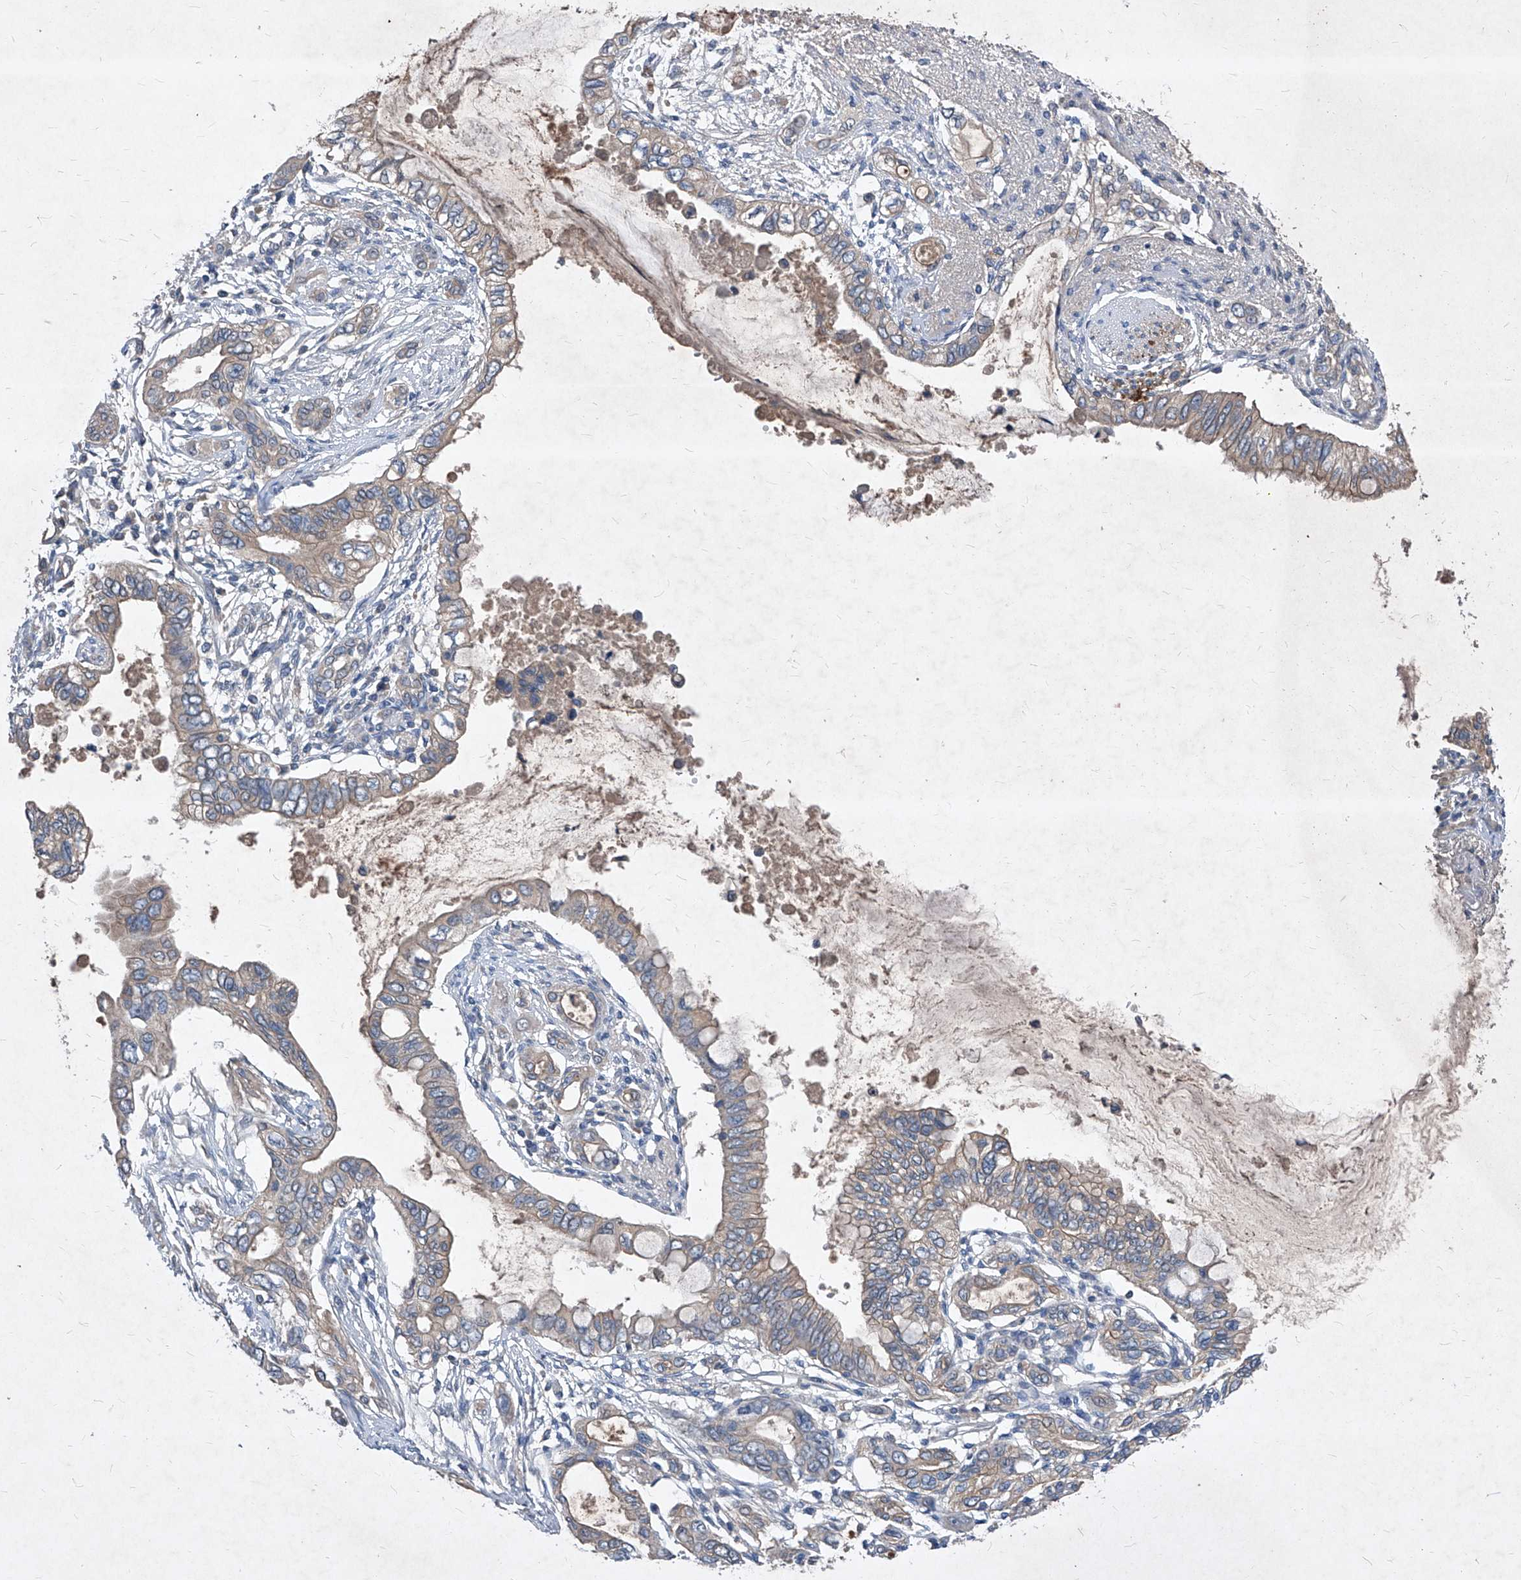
{"staining": {"intensity": "weak", "quantity": "25%-75%", "location": "cytoplasmic/membranous"}, "tissue": "pancreatic cancer", "cell_type": "Tumor cells", "image_type": "cancer", "snomed": [{"axis": "morphology", "description": "Adenocarcinoma, NOS"}, {"axis": "topography", "description": "Pancreas"}], "caption": "Weak cytoplasmic/membranous expression is seen in approximately 25%-75% of tumor cells in pancreatic cancer.", "gene": "SYNGR1", "patient": {"sex": "female", "age": 60}}